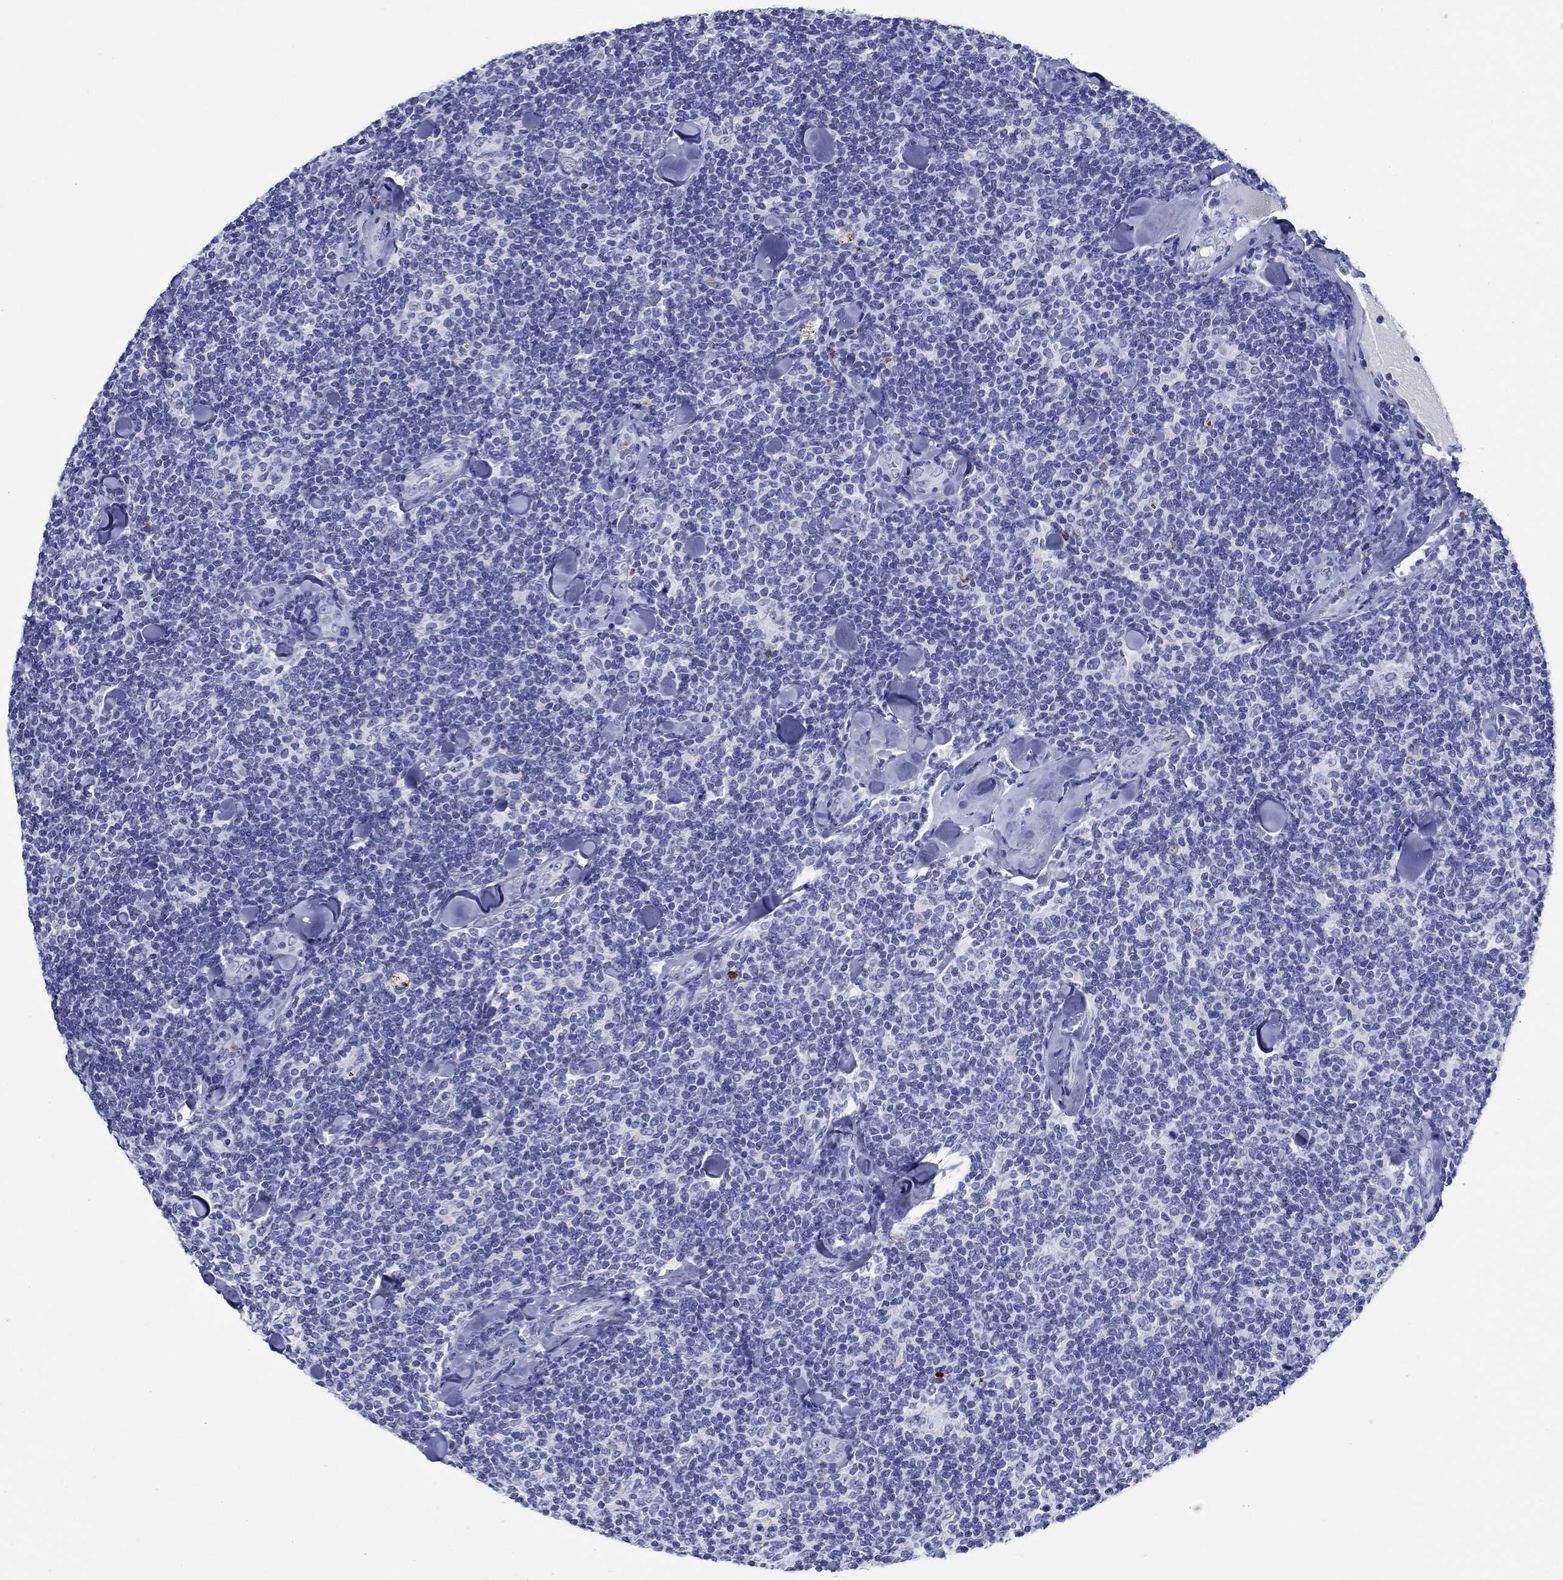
{"staining": {"intensity": "negative", "quantity": "none", "location": "none"}, "tissue": "lymphoma", "cell_type": "Tumor cells", "image_type": "cancer", "snomed": [{"axis": "morphology", "description": "Malignant lymphoma, non-Hodgkin's type, Low grade"}, {"axis": "topography", "description": "Lymph node"}], "caption": "Tumor cells show no significant expression in malignant lymphoma, non-Hodgkin's type (low-grade). The staining is performed using DAB (3,3'-diaminobenzidine) brown chromogen with nuclei counter-stained in using hematoxylin.", "gene": "EPX", "patient": {"sex": "female", "age": 56}}